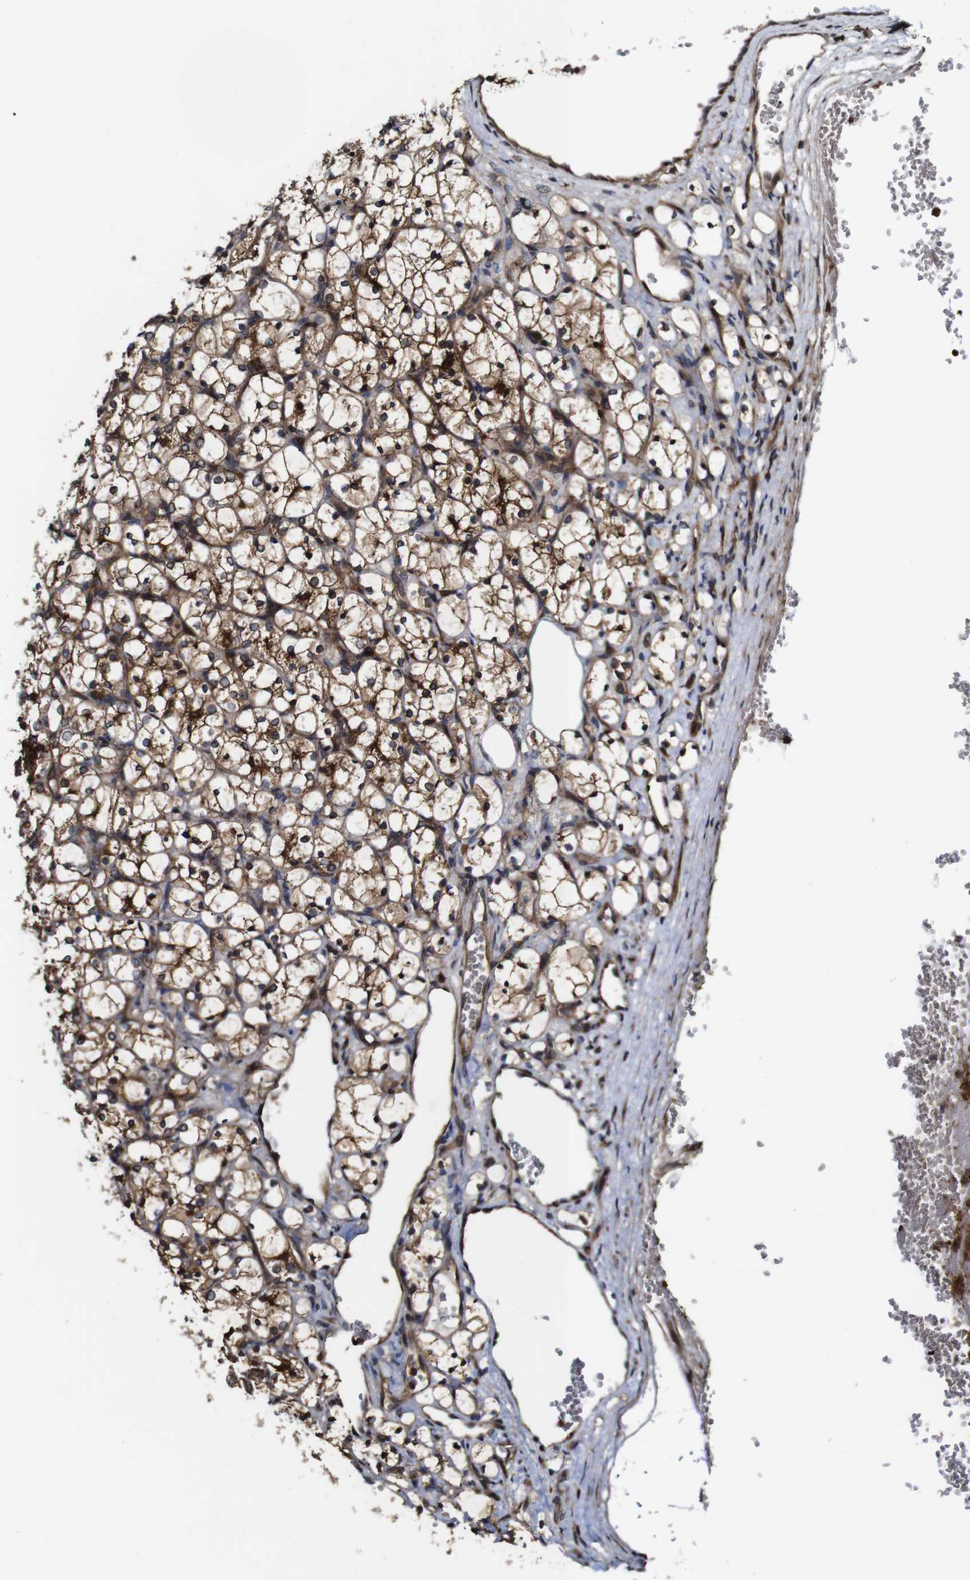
{"staining": {"intensity": "moderate", "quantity": ">75%", "location": "cytoplasmic/membranous"}, "tissue": "renal cancer", "cell_type": "Tumor cells", "image_type": "cancer", "snomed": [{"axis": "morphology", "description": "Adenocarcinoma, NOS"}, {"axis": "topography", "description": "Kidney"}], "caption": "Tumor cells display medium levels of moderate cytoplasmic/membranous staining in approximately >75% of cells in renal cancer (adenocarcinoma).", "gene": "TNIK", "patient": {"sex": "female", "age": 69}}